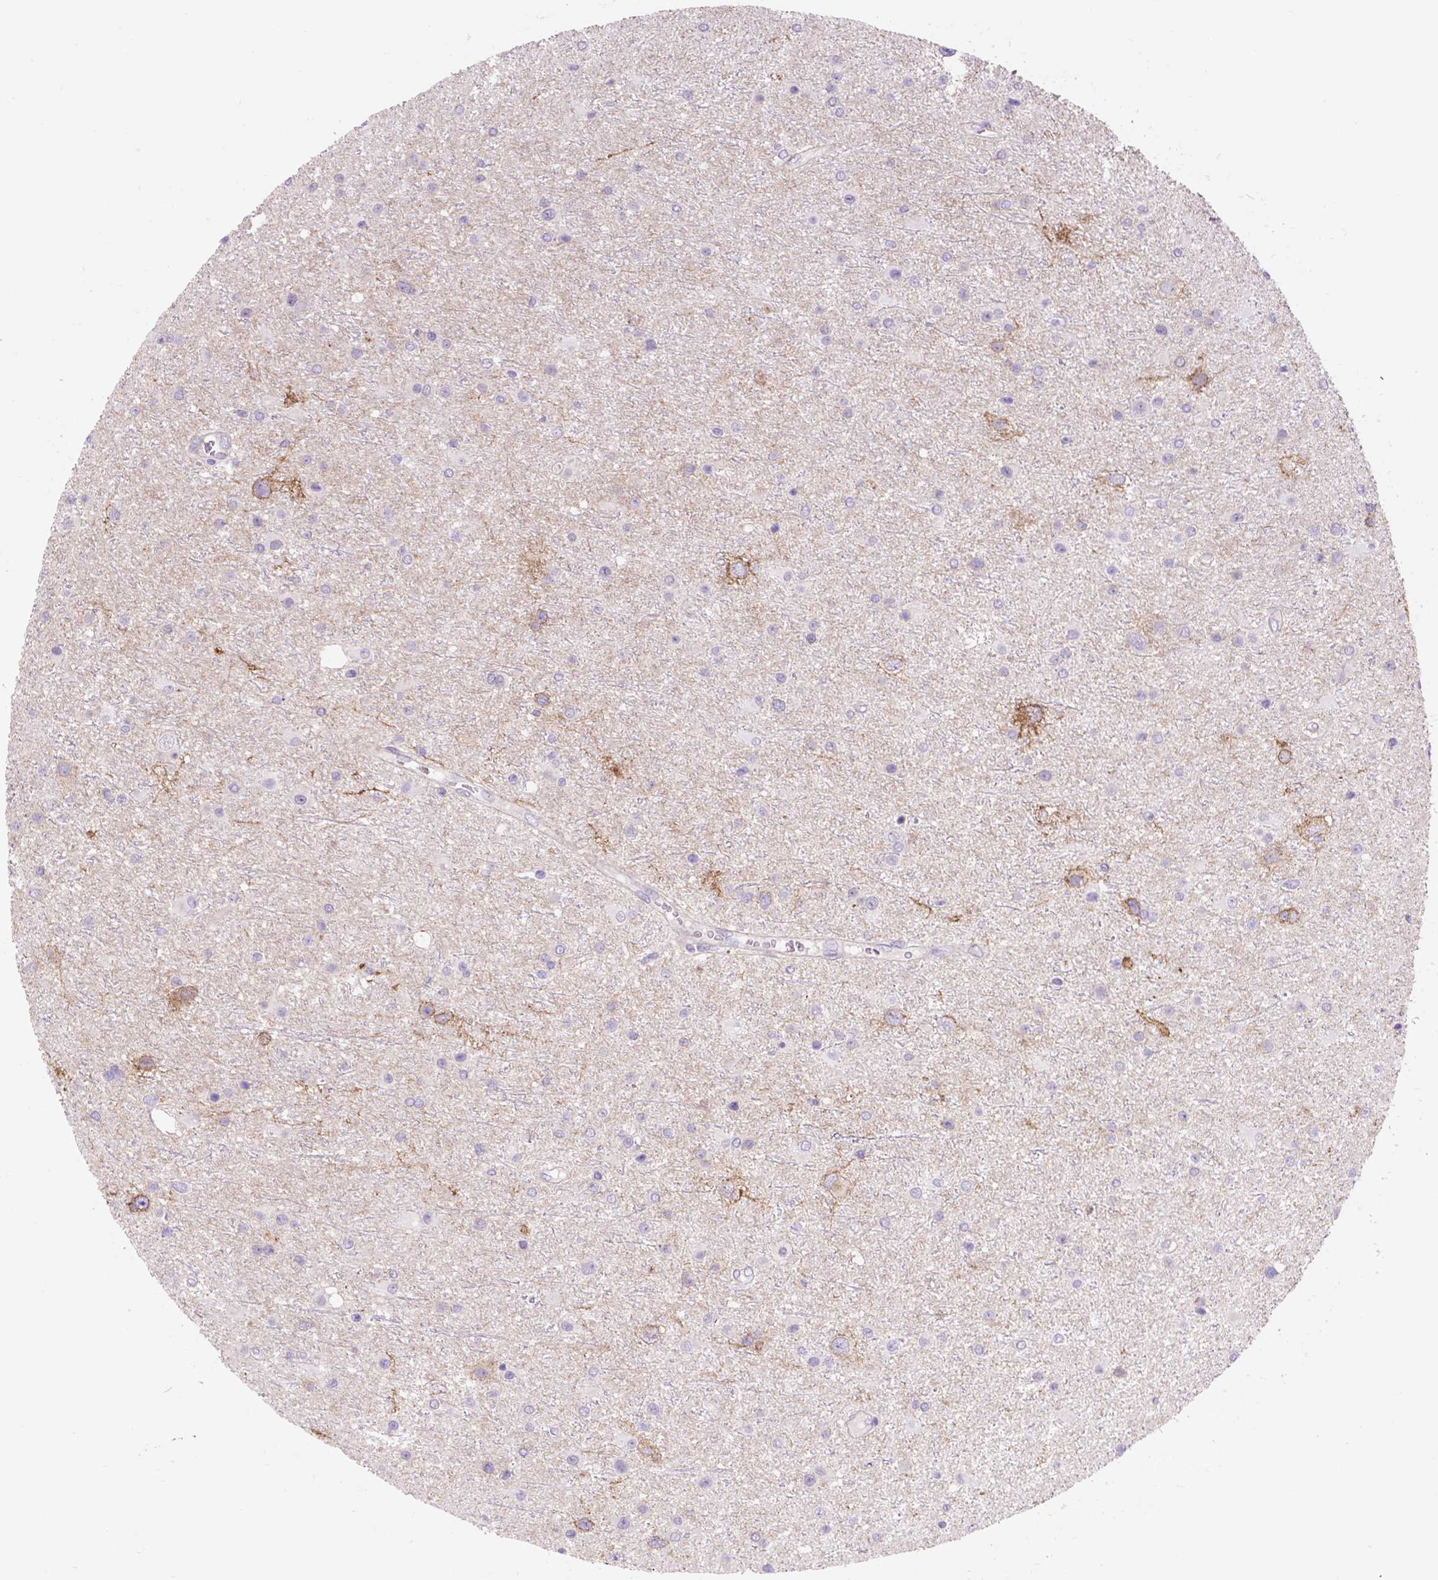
{"staining": {"intensity": "negative", "quantity": "none", "location": "none"}, "tissue": "glioma", "cell_type": "Tumor cells", "image_type": "cancer", "snomed": [{"axis": "morphology", "description": "Glioma, malignant, Low grade"}, {"axis": "topography", "description": "Brain"}], "caption": "Human glioma stained for a protein using IHC demonstrates no staining in tumor cells.", "gene": "EGFR", "patient": {"sex": "female", "age": 32}}